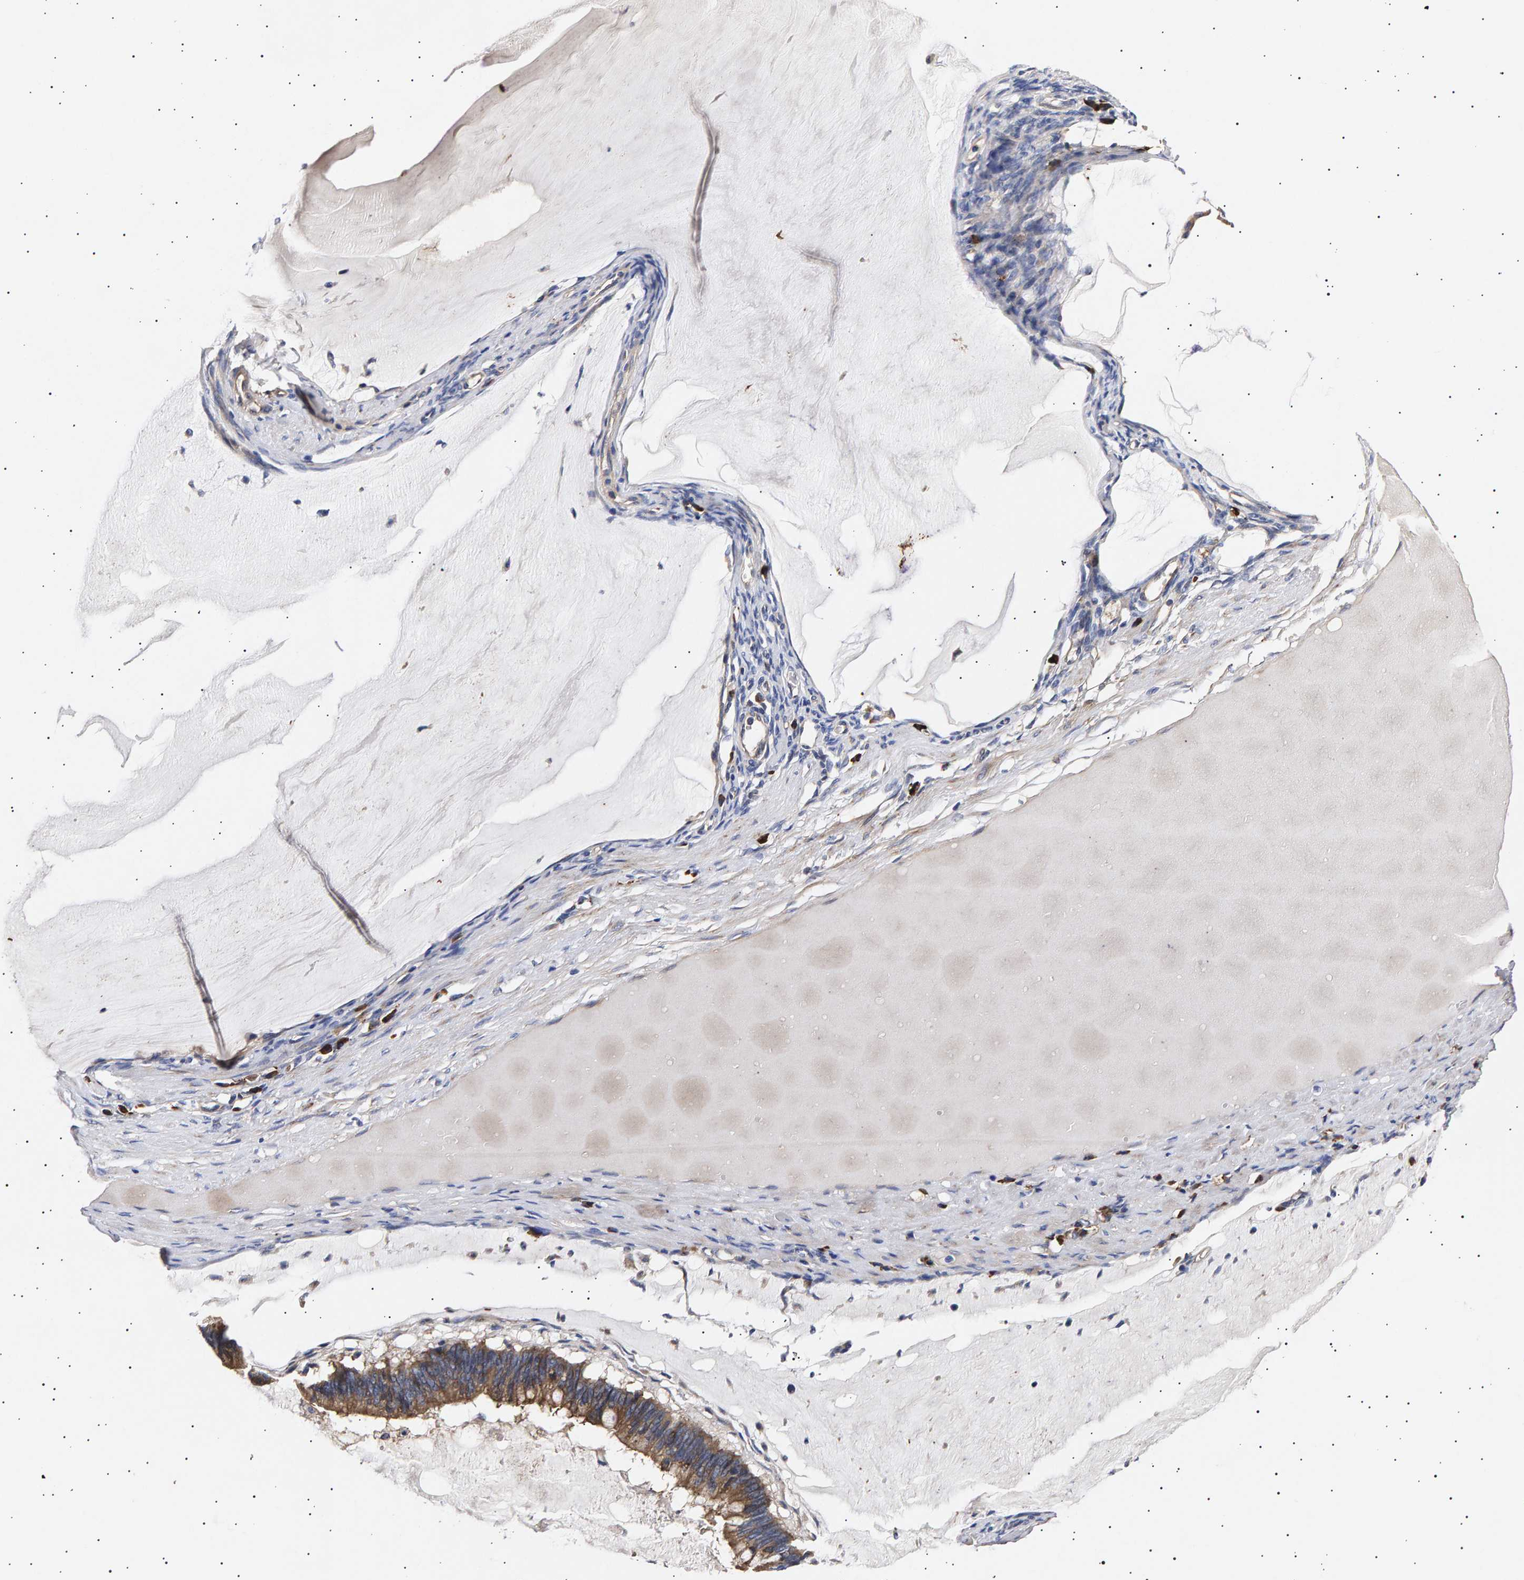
{"staining": {"intensity": "moderate", "quantity": ">75%", "location": "cytoplasmic/membranous"}, "tissue": "ovarian cancer", "cell_type": "Tumor cells", "image_type": "cancer", "snomed": [{"axis": "morphology", "description": "Cystadenocarcinoma, mucinous, NOS"}, {"axis": "topography", "description": "Ovary"}], "caption": "DAB immunohistochemical staining of mucinous cystadenocarcinoma (ovarian) shows moderate cytoplasmic/membranous protein staining in approximately >75% of tumor cells. (DAB = brown stain, brightfield microscopy at high magnification).", "gene": "ANKRD40", "patient": {"sex": "female", "age": 61}}